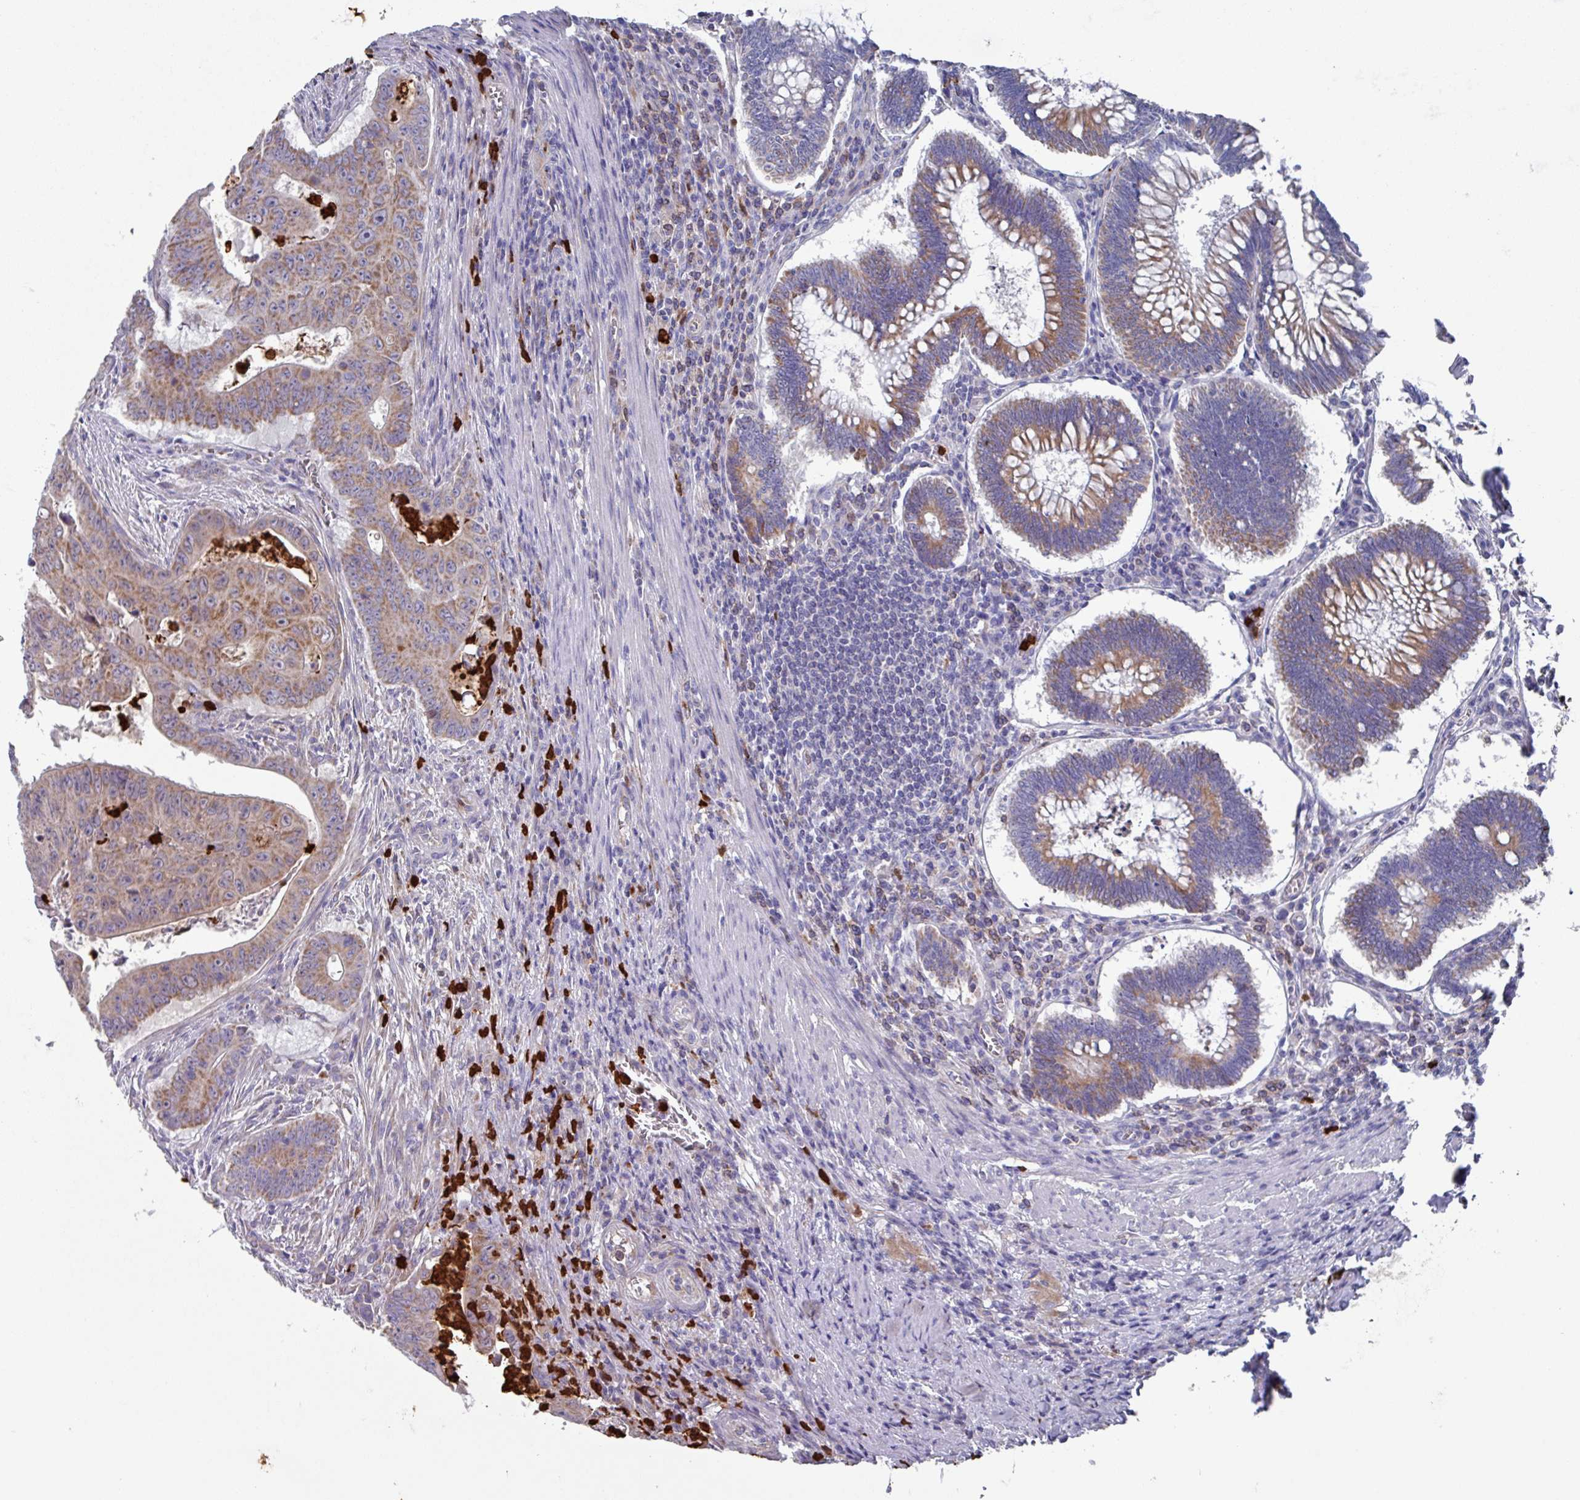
{"staining": {"intensity": "moderate", "quantity": ">75%", "location": "cytoplasmic/membranous"}, "tissue": "colorectal cancer", "cell_type": "Tumor cells", "image_type": "cancer", "snomed": [{"axis": "morphology", "description": "Adenocarcinoma, NOS"}, {"axis": "topography", "description": "Rectum"}], "caption": "High-power microscopy captured an immunohistochemistry (IHC) micrograph of adenocarcinoma (colorectal), revealing moderate cytoplasmic/membranous staining in approximately >75% of tumor cells. The staining was performed using DAB (3,3'-diaminobenzidine) to visualize the protein expression in brown, while the nuclei were stained in blue with hematoxylin (Magnification: 20x).", "gene": "UQCC2", "patient": {"sex": "female", "age": 75}}